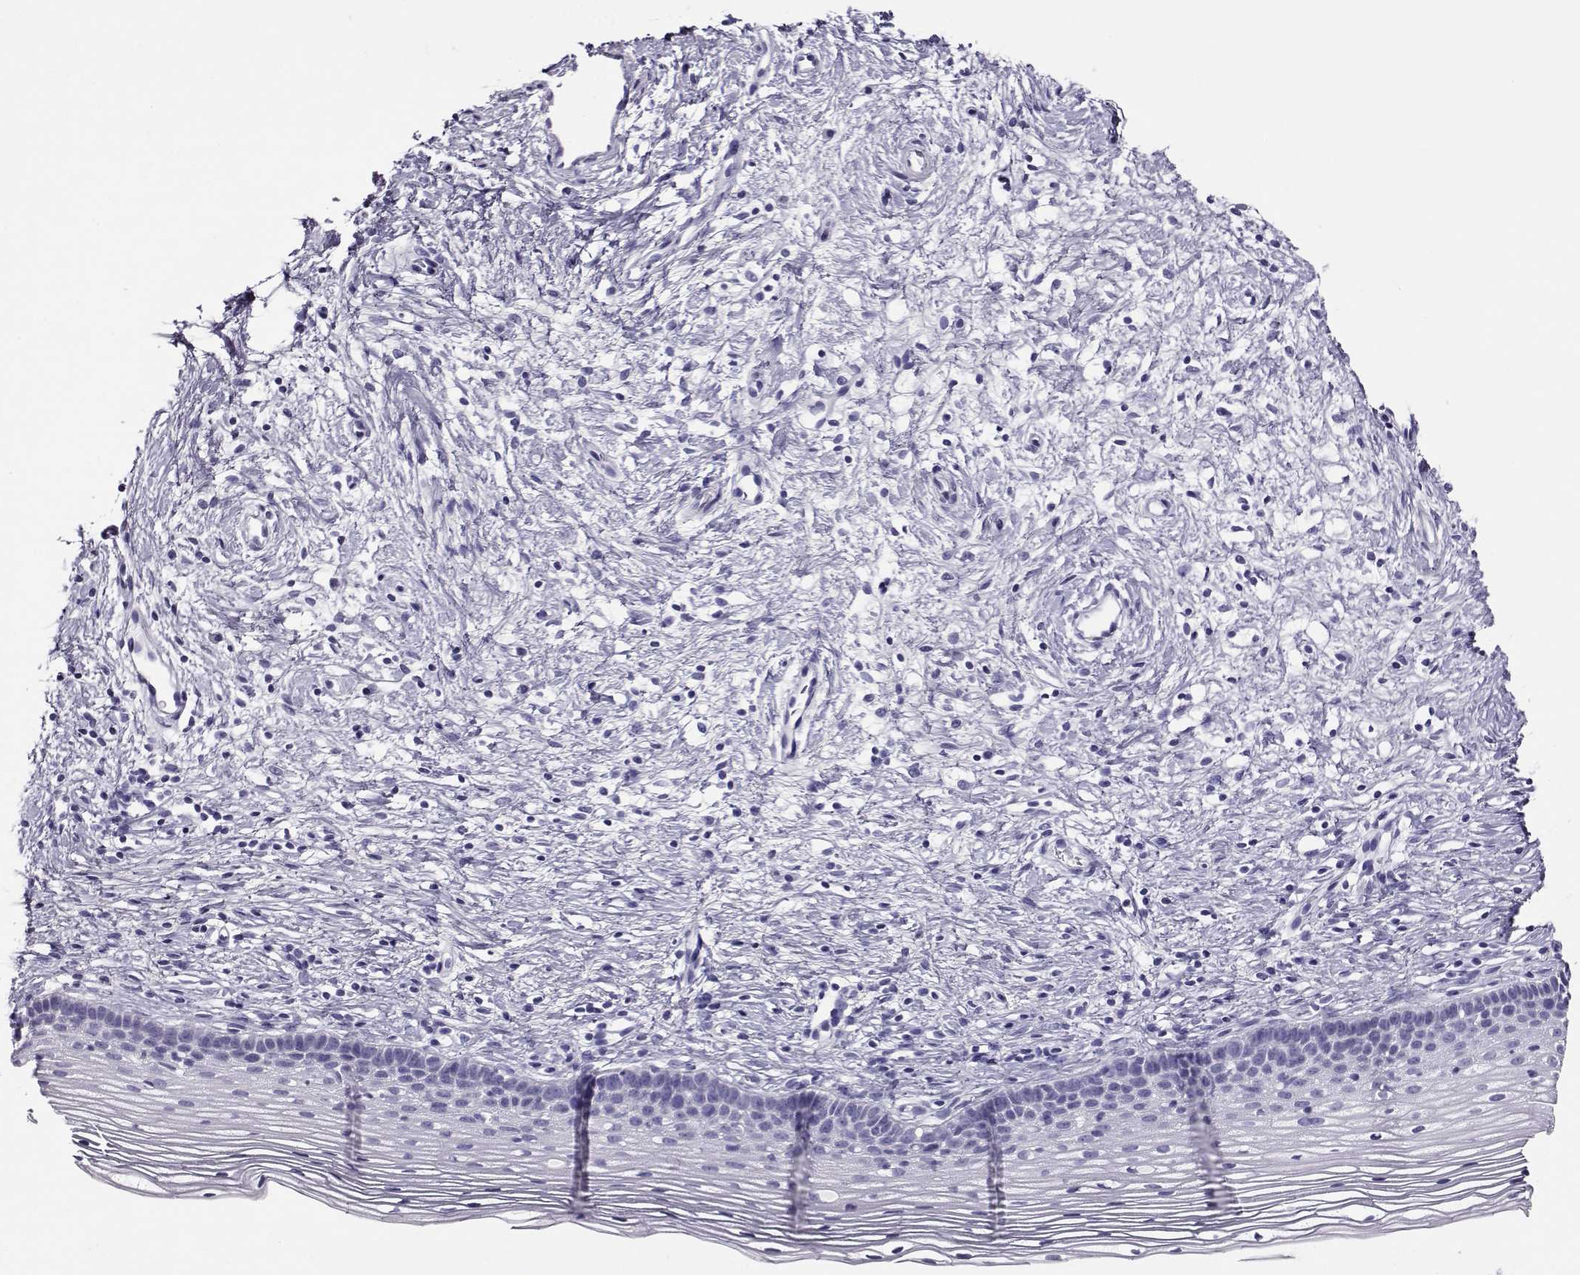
{"staining": {"intensity": "negative", "quantity": "none", "location": "none"}, "tissue": "cervix", "cell_type": "Squamous epithelial cells", "image_type": "normal", "snomed": [{"axis": "morphology", "description": "Normal tissue, NOS"}, {"axis": "topography", "description": "Cervix"}], "caption": "An immunohistochemistry (IHC) histopathology image of unremarkable cervix is shown. There is no staining in squamous epithelial cells of cervix.", "gene": "RHOXF2B", "patient": {"sex": "female", "age": 39}}